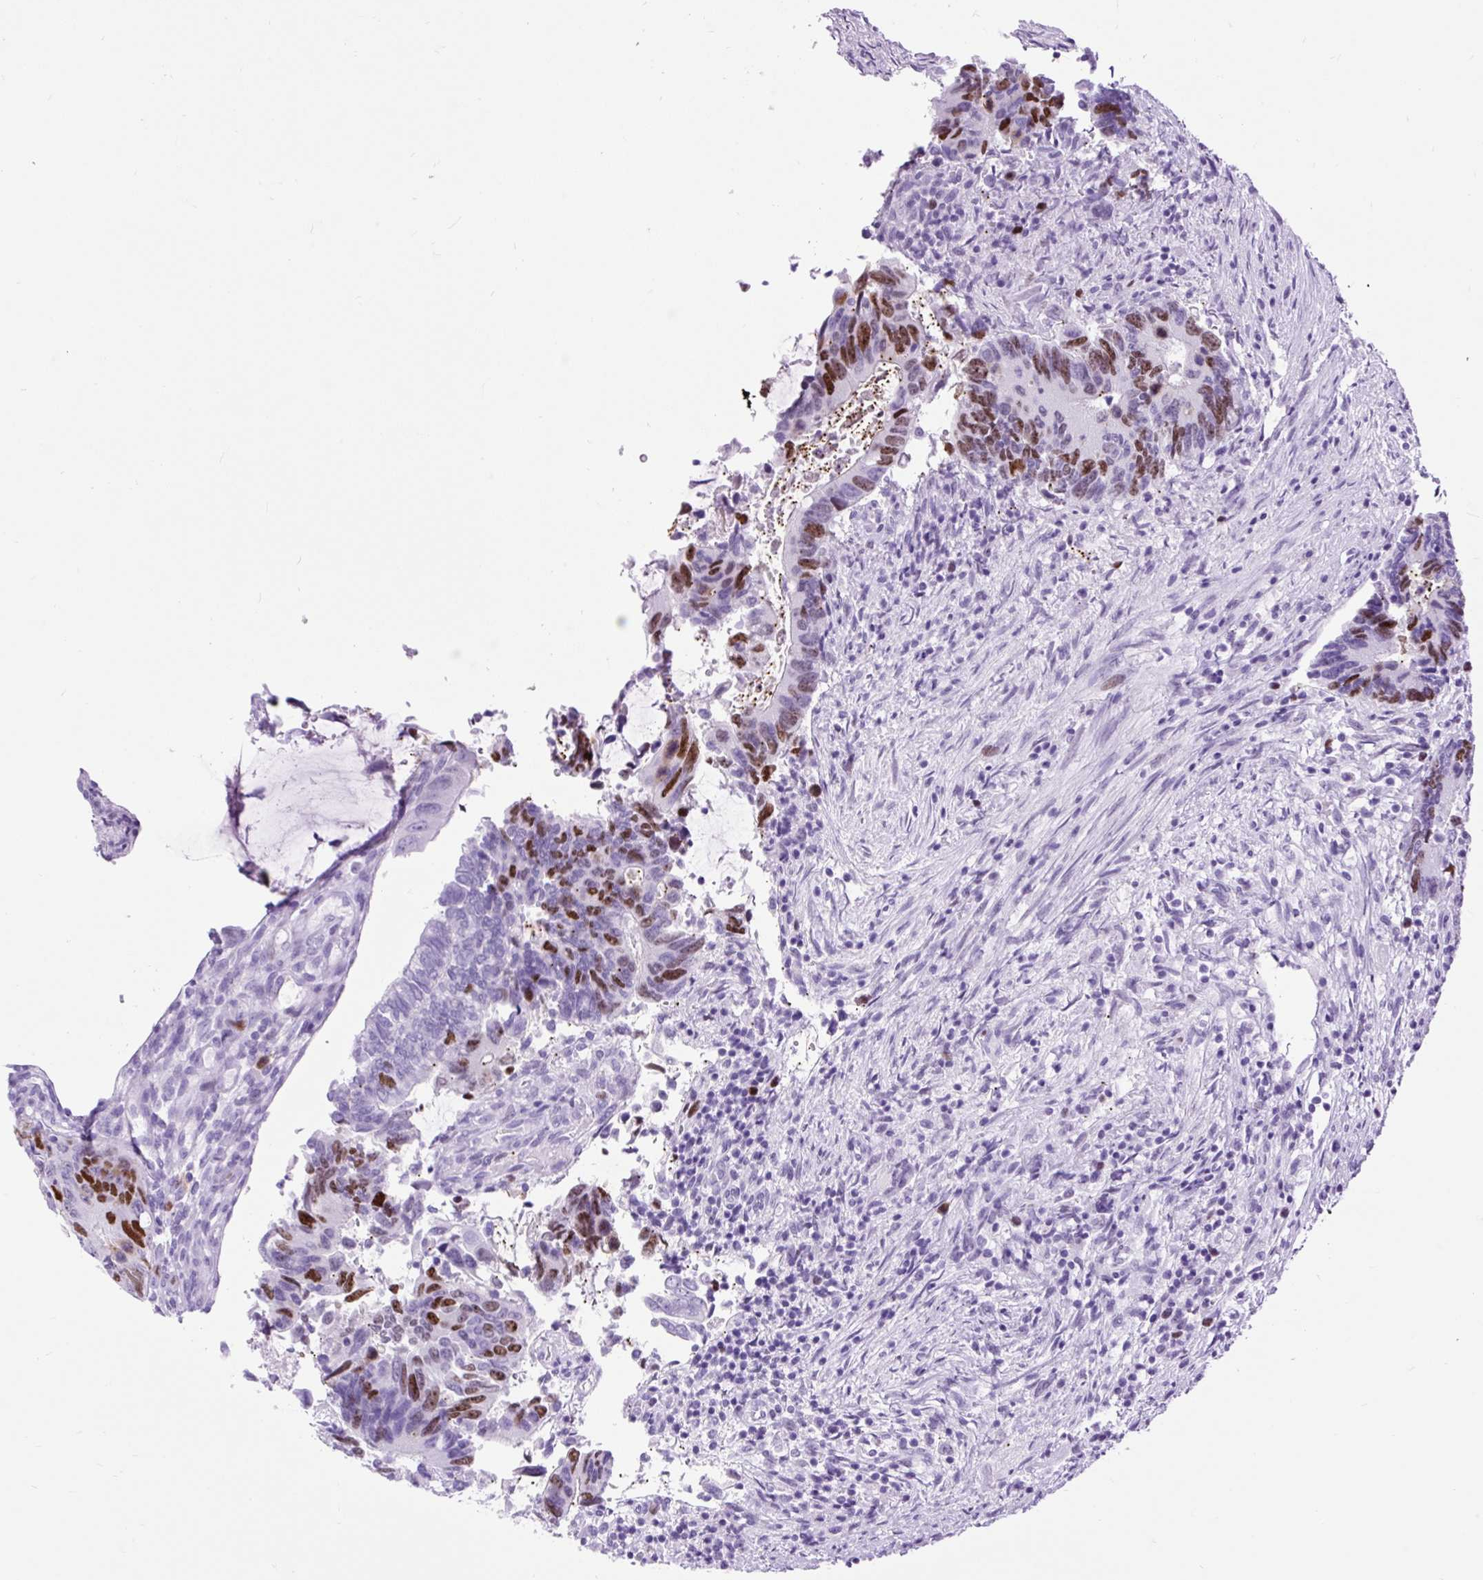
{"staining": {"intensity": "strong", "quantity": "<25%", "location": "nuclear"}, "tissue": "colorectal cancer", "cell_type": "Tumor cells", "image_type": "cancer", "snomed": [{"axis": "morphology", "description": "Adenocarcinoma, NOS"}, {"axis": "topography", "description": "Colon"}], "caption": "There is medium levels of strong nuclear staining in tumor cells of adenocarcinoma (colorectal), as demonstrated by immunohistochemical staining (brown color).", "gene": "RACGAP1", "patient": {"sex": "male", "age": 87}}